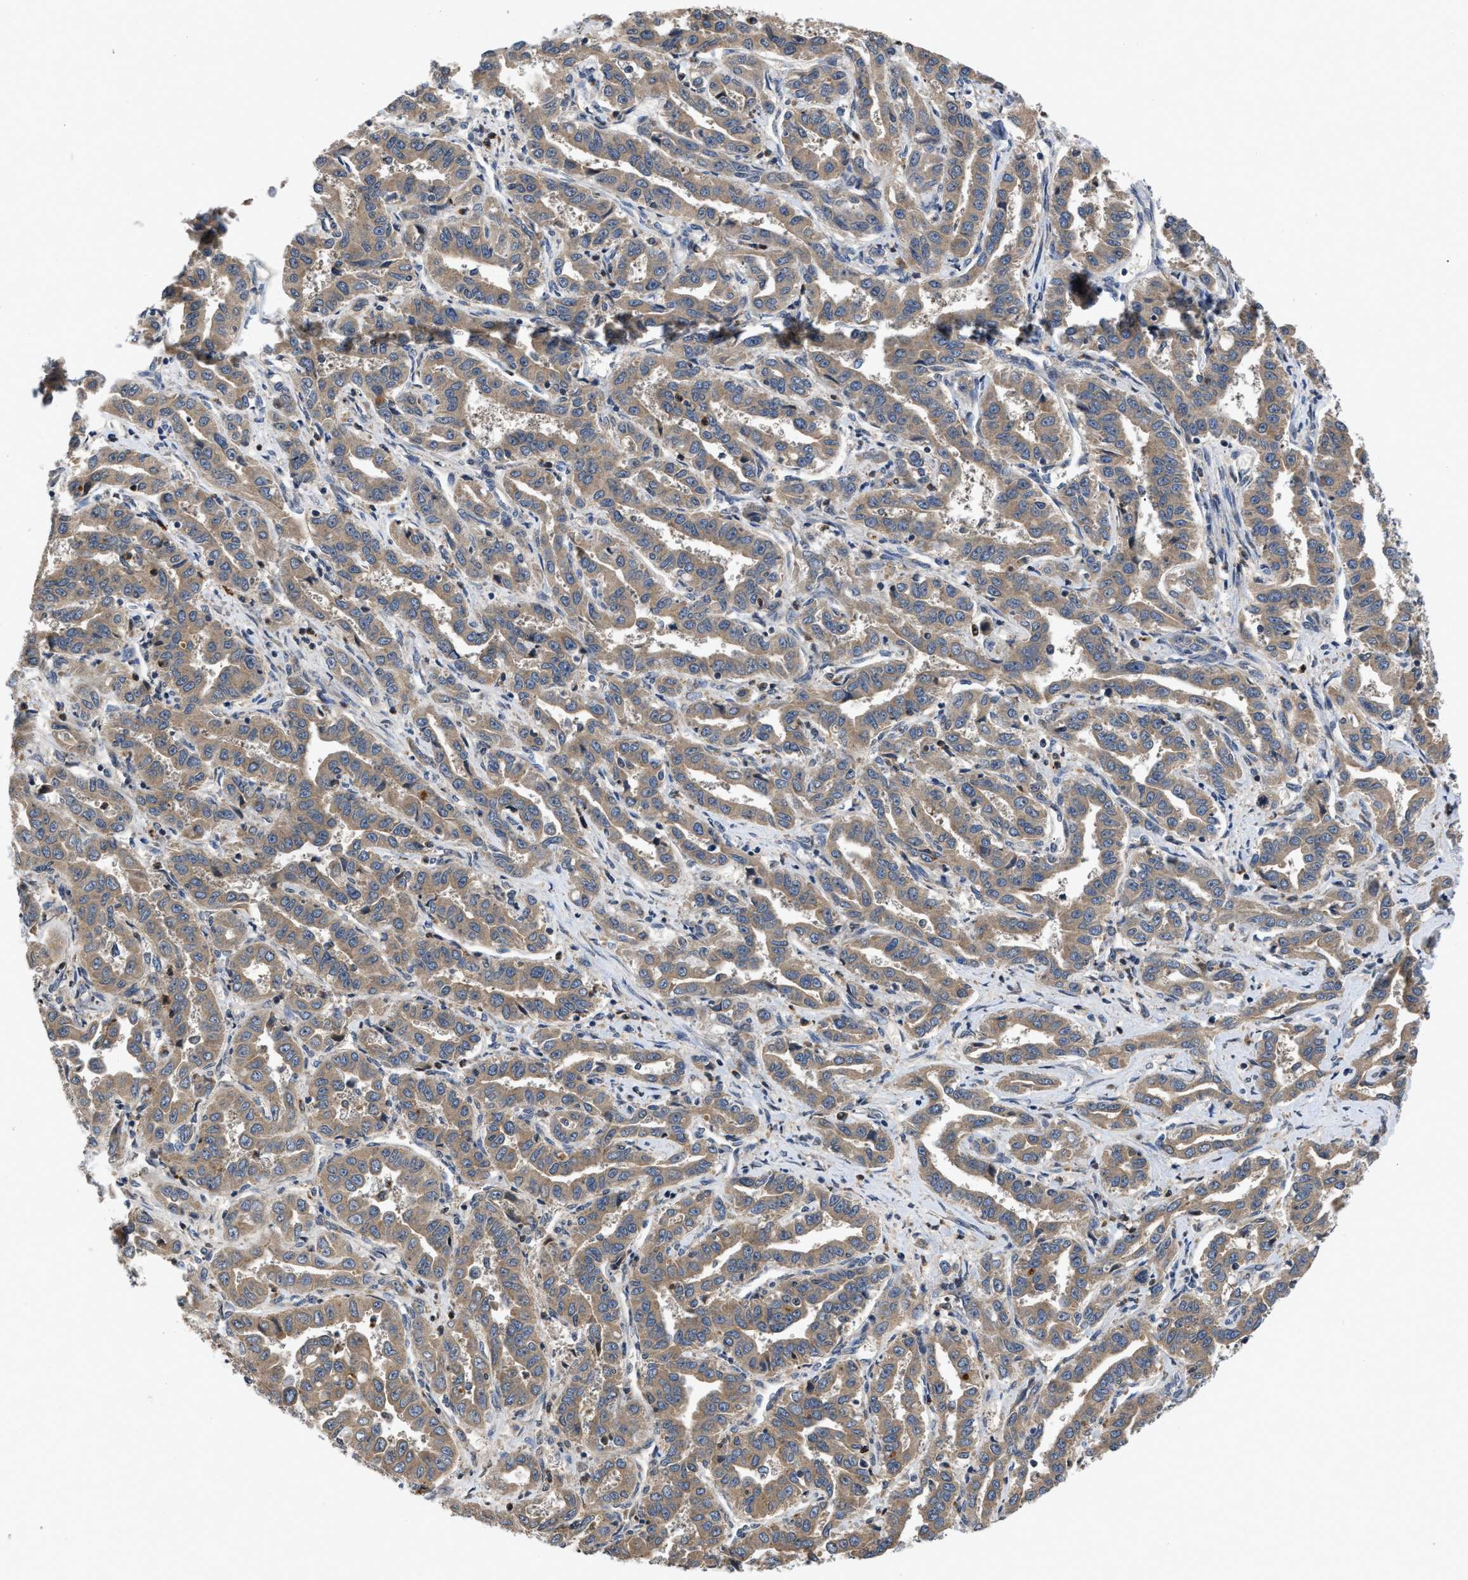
{"staining": {"intensity": "moderate", "quantity": ">75%", "location": "cytoplasmic/membranous"}, "tissue": "liver cancer", "cell_type": "Tumor cells", "image_type": "cancer", "snomed": [{"axis": "morphology", "description": "Cholangiocarcinoma"}, {"axis": "topography", "description": "Liver"}], "caption": "Liver cancer was stained to show a protein in brown. There is medium levels of moderate cytoplasmic/membranous expression in about >75% of tumor cells.", "gene": "VPS4A", "patient": {"sex": "male", "age": 59}}